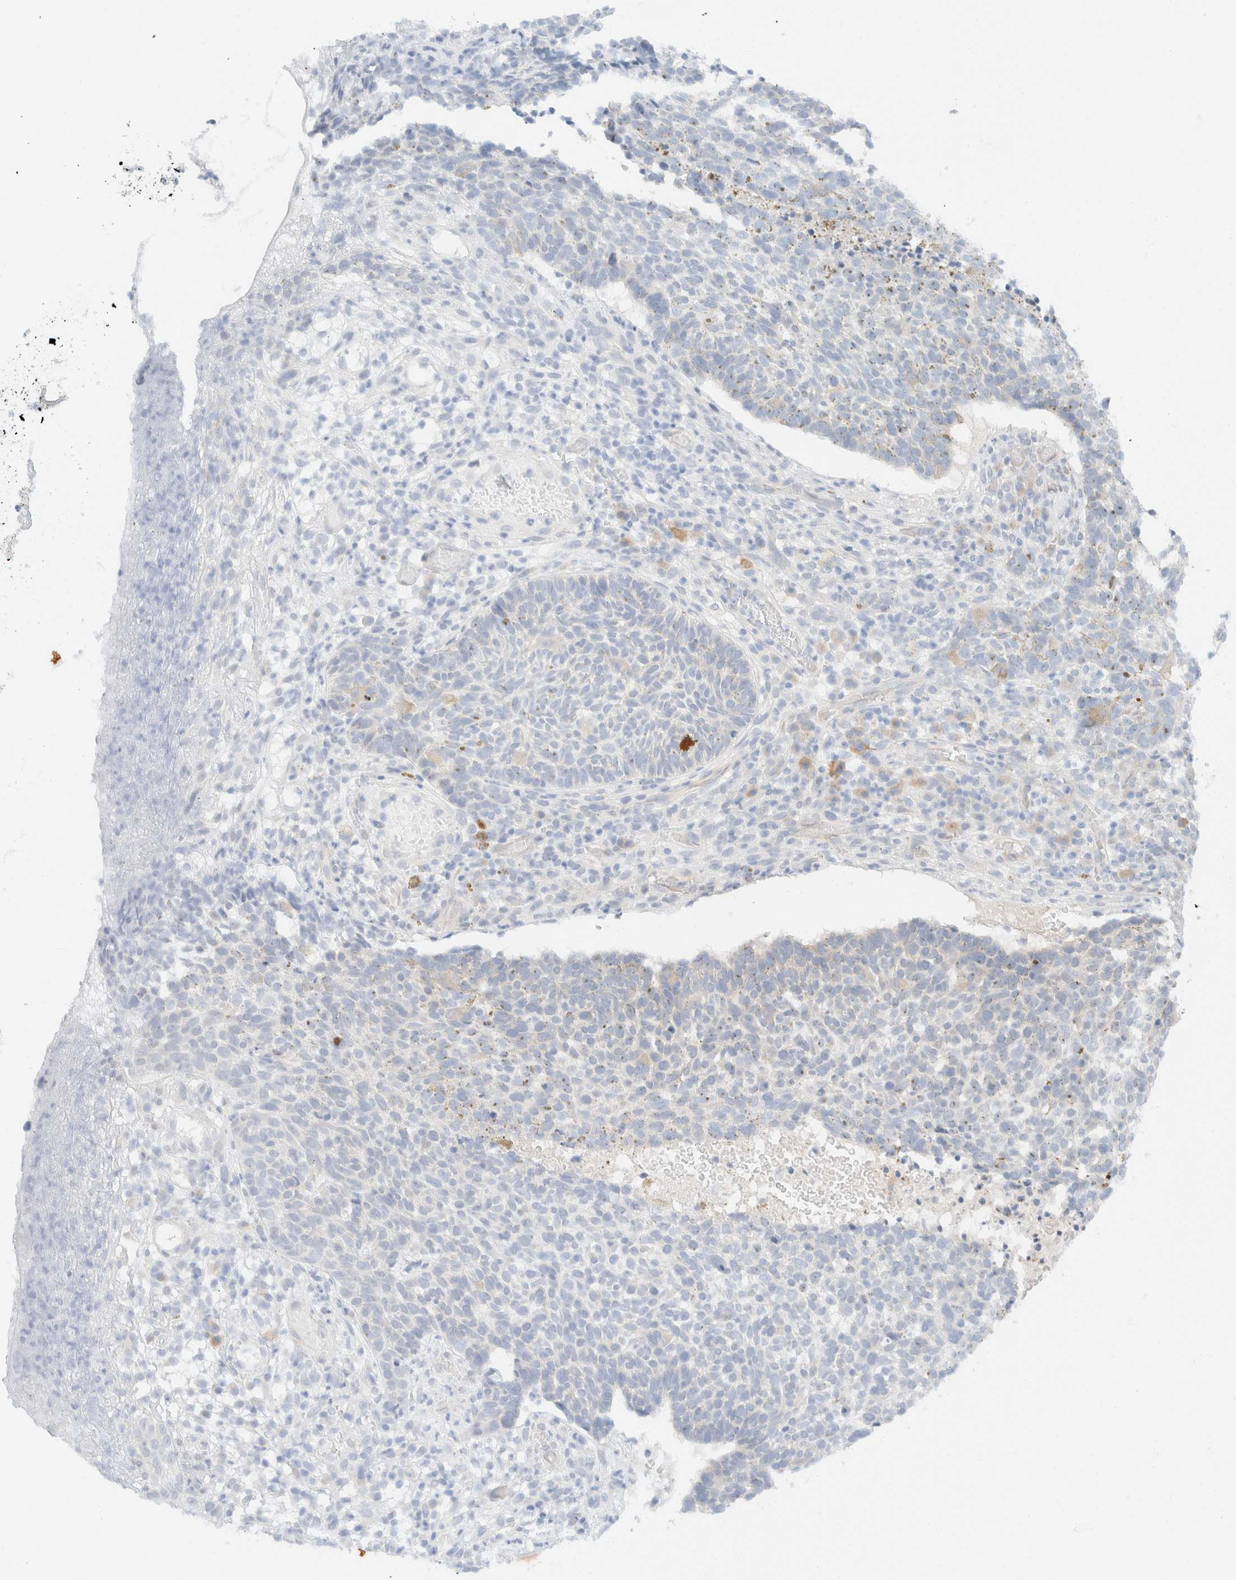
{"staining": {"intensity": "weak", "quantity": "<25%", "location": "cytoplasmic/membranous"}, "tissue": "skin cancer", "cell_type": "Tumor cells", "image_type": "cancer", "snomed": [{"axis": "morphology", "description": "Basal cell carcinoma"}, {"axis": "topography", "description": "Skin"}], "caption": "DAB (3,3'-diaminobenzidine) immunohistochemical staining of skin cancer (basal cell carcinoma) shows no significant staining in tumor cells.", "gene": "CSNK1E", "patient": {"sex": "male", "age": 85}}